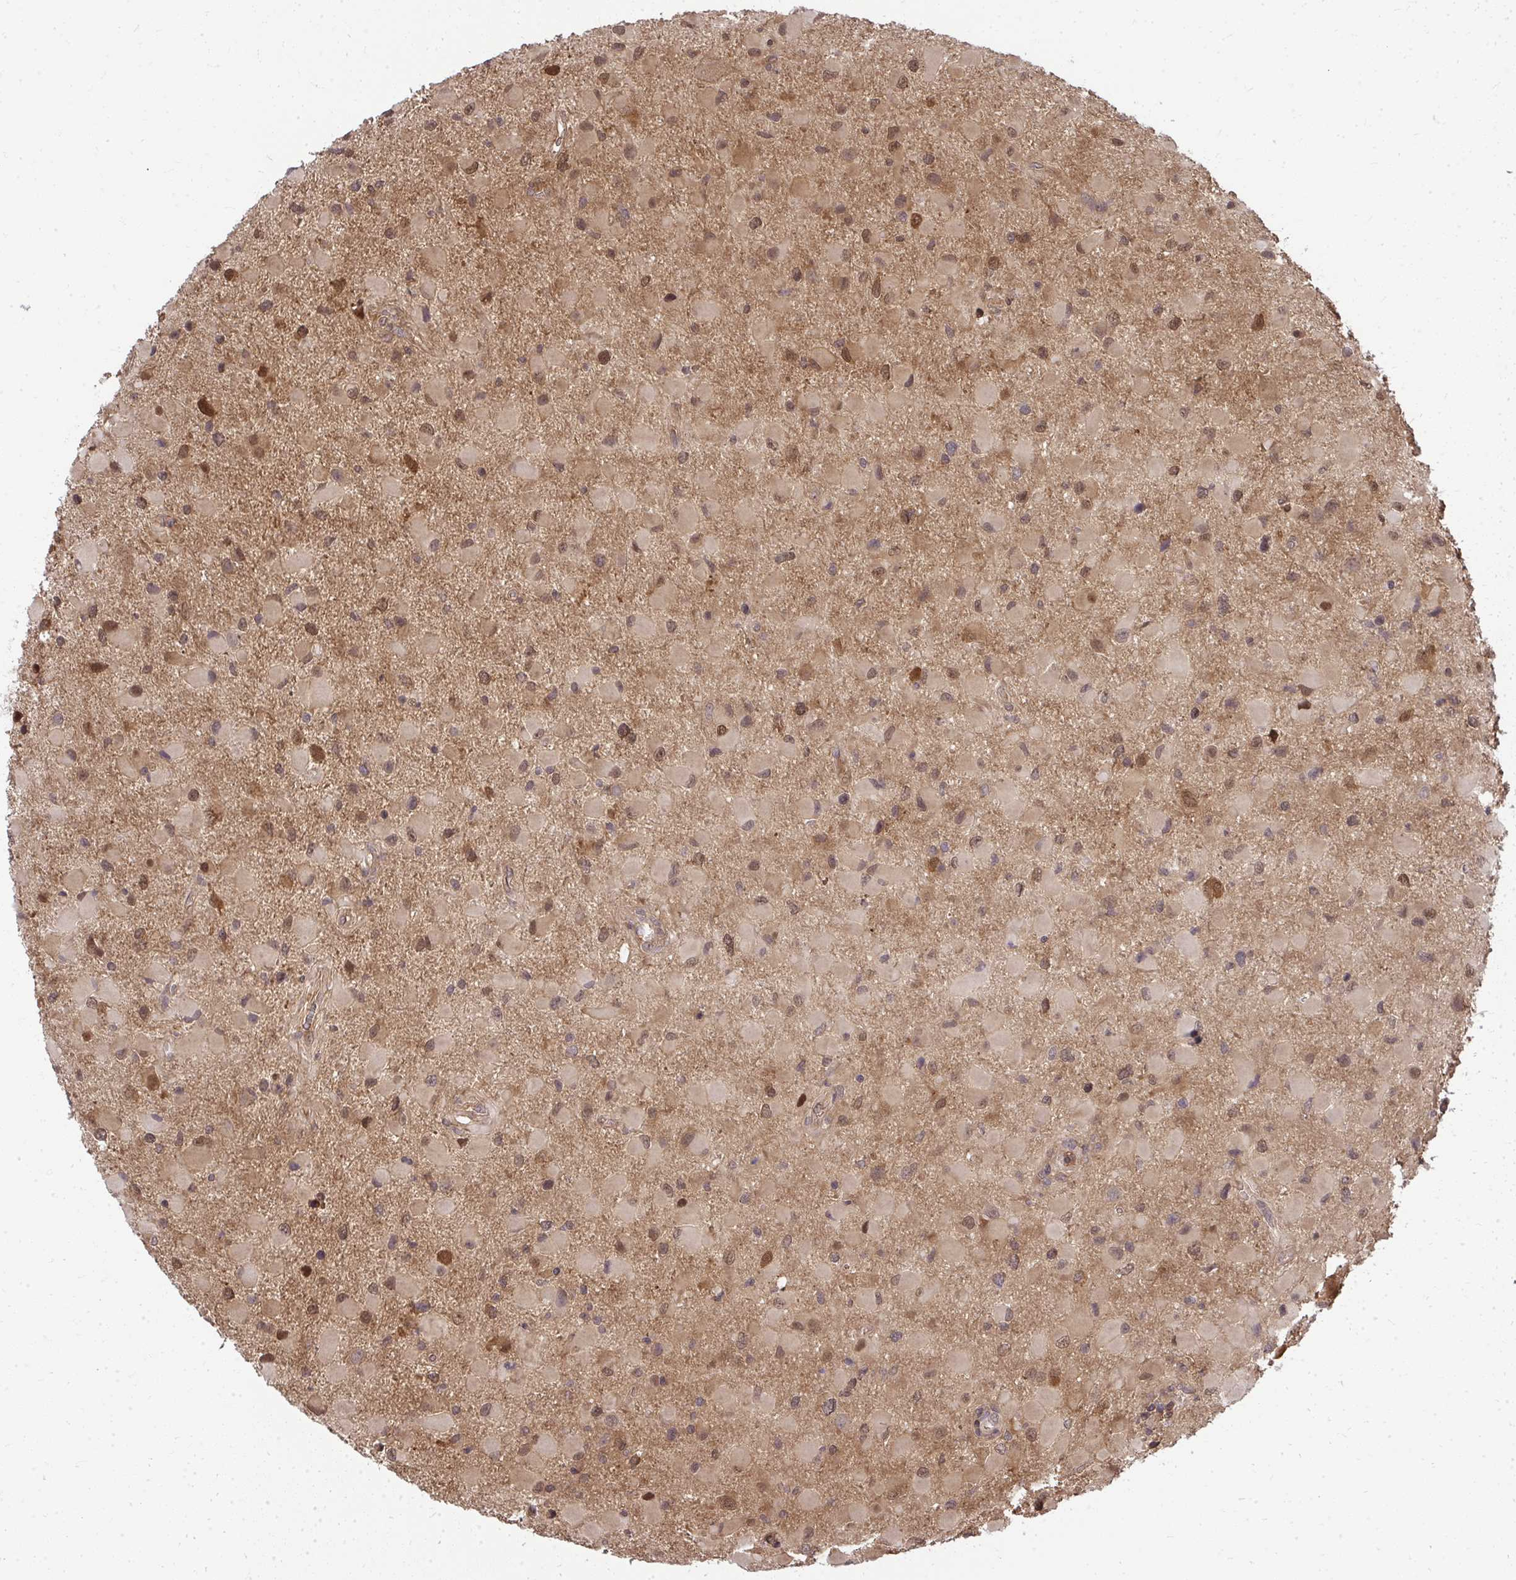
{"staining": {"intensity": "moderate", "quantity": "25%-75%", "location": "cytoplasmic/membranous,nuclear"}, "tissue": "glioma", "cell_type": "Tumor cells", "image_type": "cancer", "snomed": [{"axis": "morphology", "description": "Glioma, malignant, Low grade"}, {"axis": "topography", "description": "Brain"}], "caption": "A brown stain highlights moderate cytoplasmic/membranous and nuclear staining of a protein in glioma tumor cells.", "gene": "HDHD2", "patient": {"sex": "female", "age": 32}}